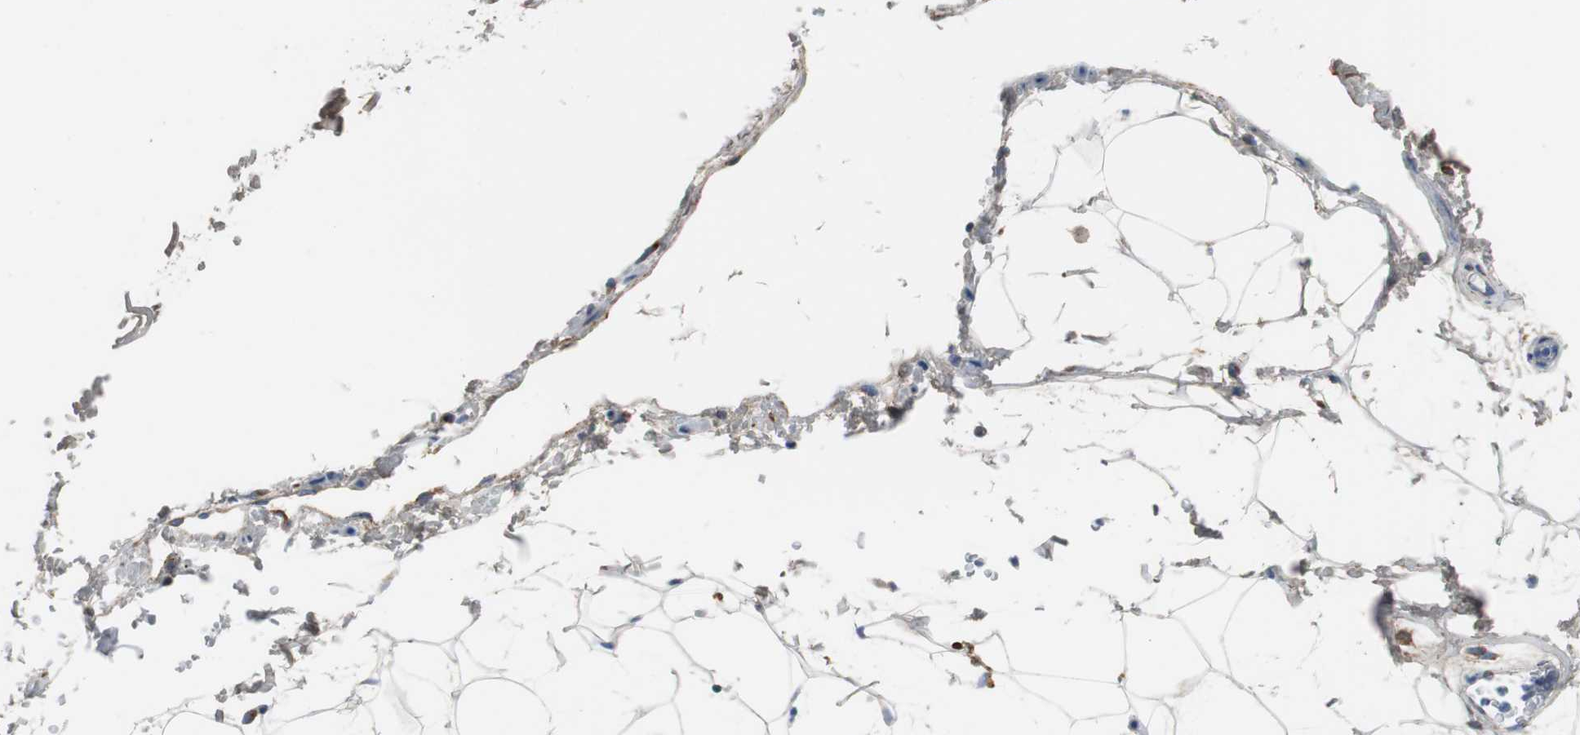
{"staining": {"intensity": "weak", "quantity": ">75%", "location": "cytoplasmic/membranous"}, "tissue": "adipose tissue", "cell_type": "Adipocytes", "image_type": "normal", "snomed": [{"axis": "morphology", "description": "Normal tissue, NOS"}, {"axis": "topography", "description": "Soft tissue"}], "caption": "A photomicrograph of adipose tissue stained for a protein reveals weak cytoplasmic/membranous brown staining in adipocytes. Immunohistochemistry (ihc) stains the protein of interest in brown and the nuclei are stained blue.", "gene": "C1QTNF7", "patient": {"sex": "male", "age": 72}}